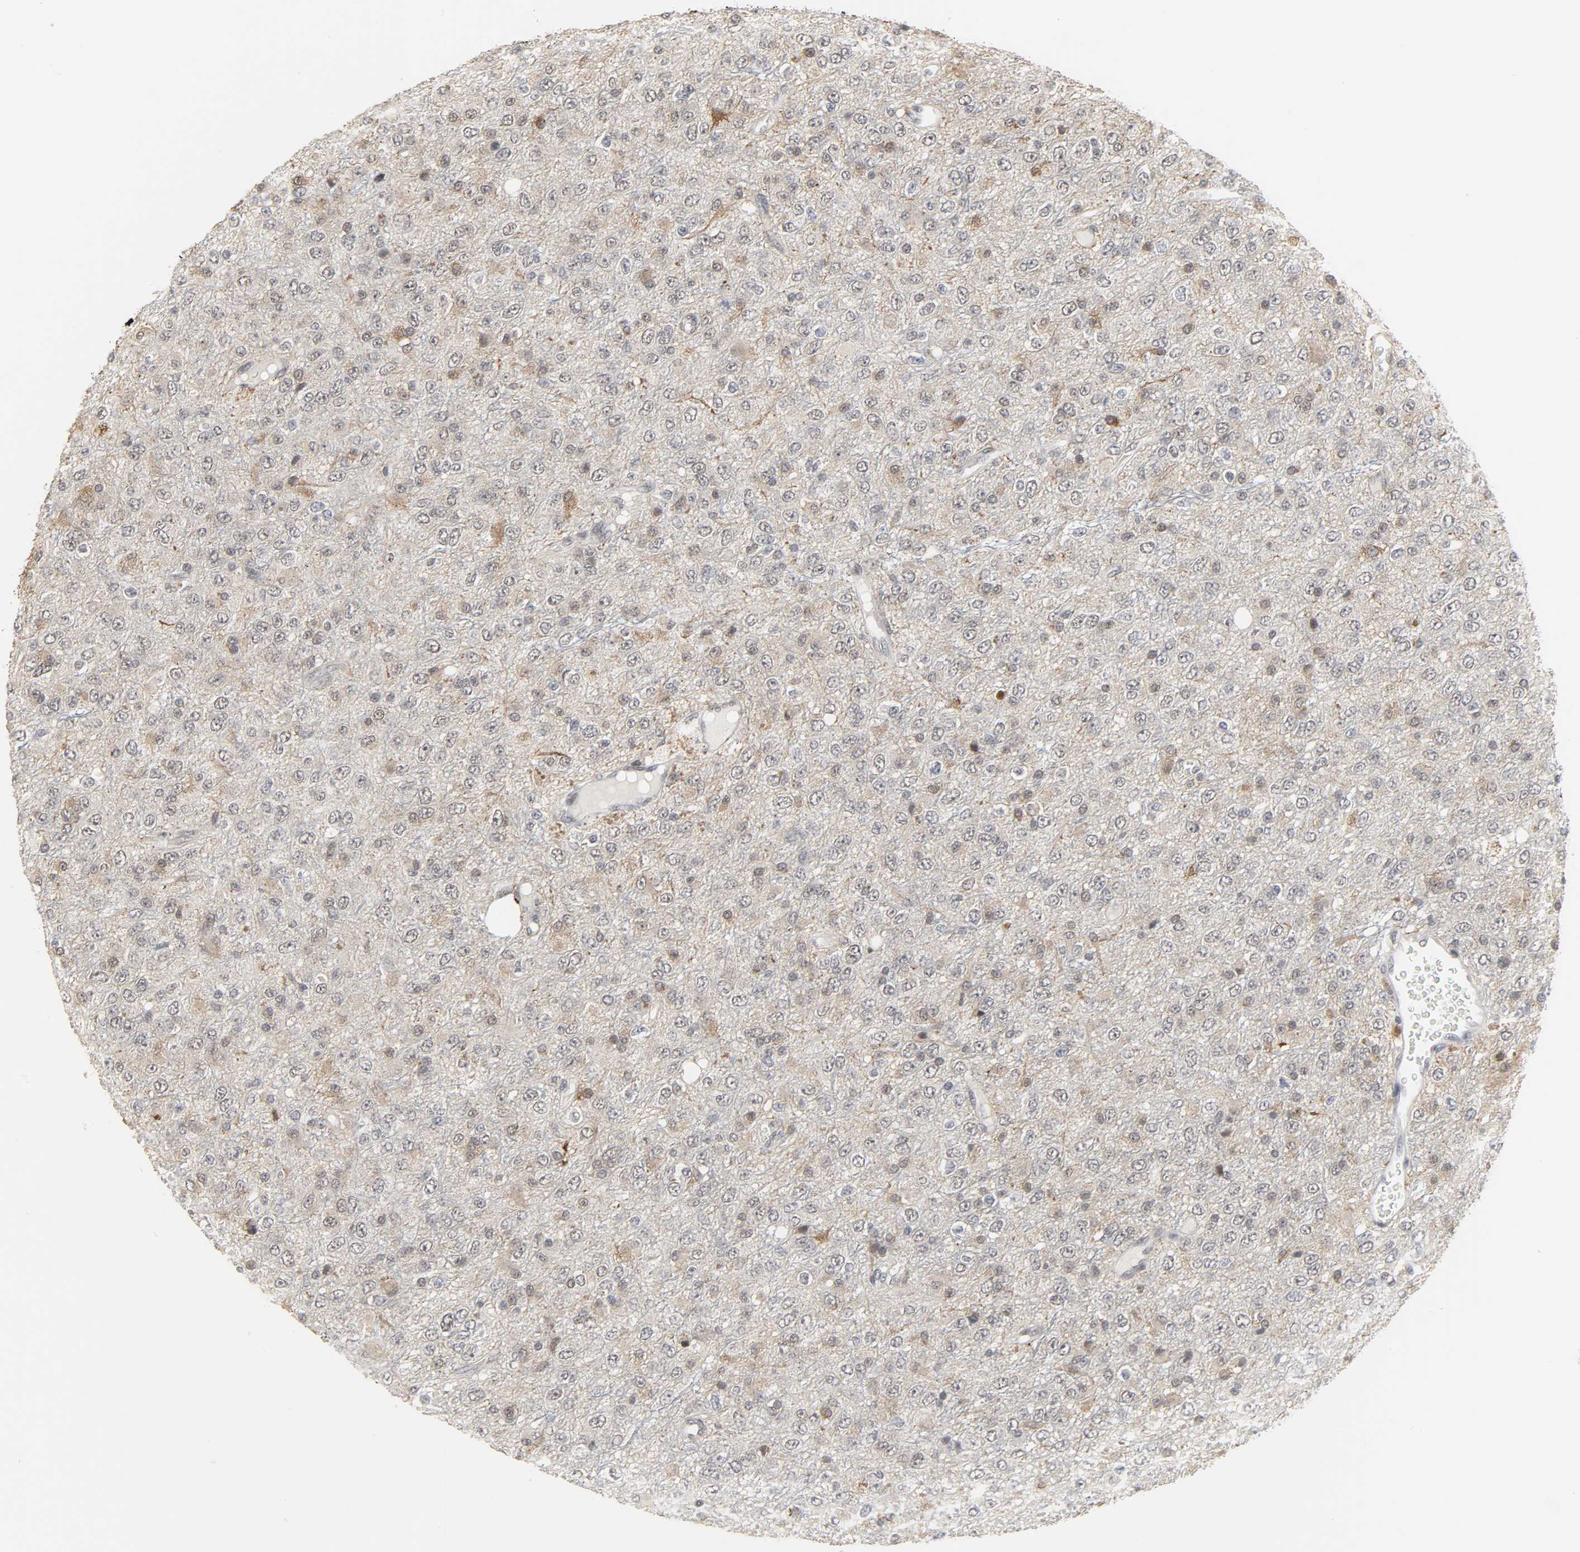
{"staining": {"intensity": "moderate", "quantity": "25%-75%", "location": "cytoplasmic/membranous,nuclear"}, "tissue": "glioma", "cell_type": "Tumor cells", "image_type": "cancer", "snomed": [{"axis": "morphology", "description": "Glioma, malignant, High grade"}, {"axis": "topography", "description": "pancreas cauda"}], "caption": "Glioma stained with a protein marker exhibits moderate staining in tumor cells.", "gene": "MUC1", "patient": {"sex": "male", "age": 60}}